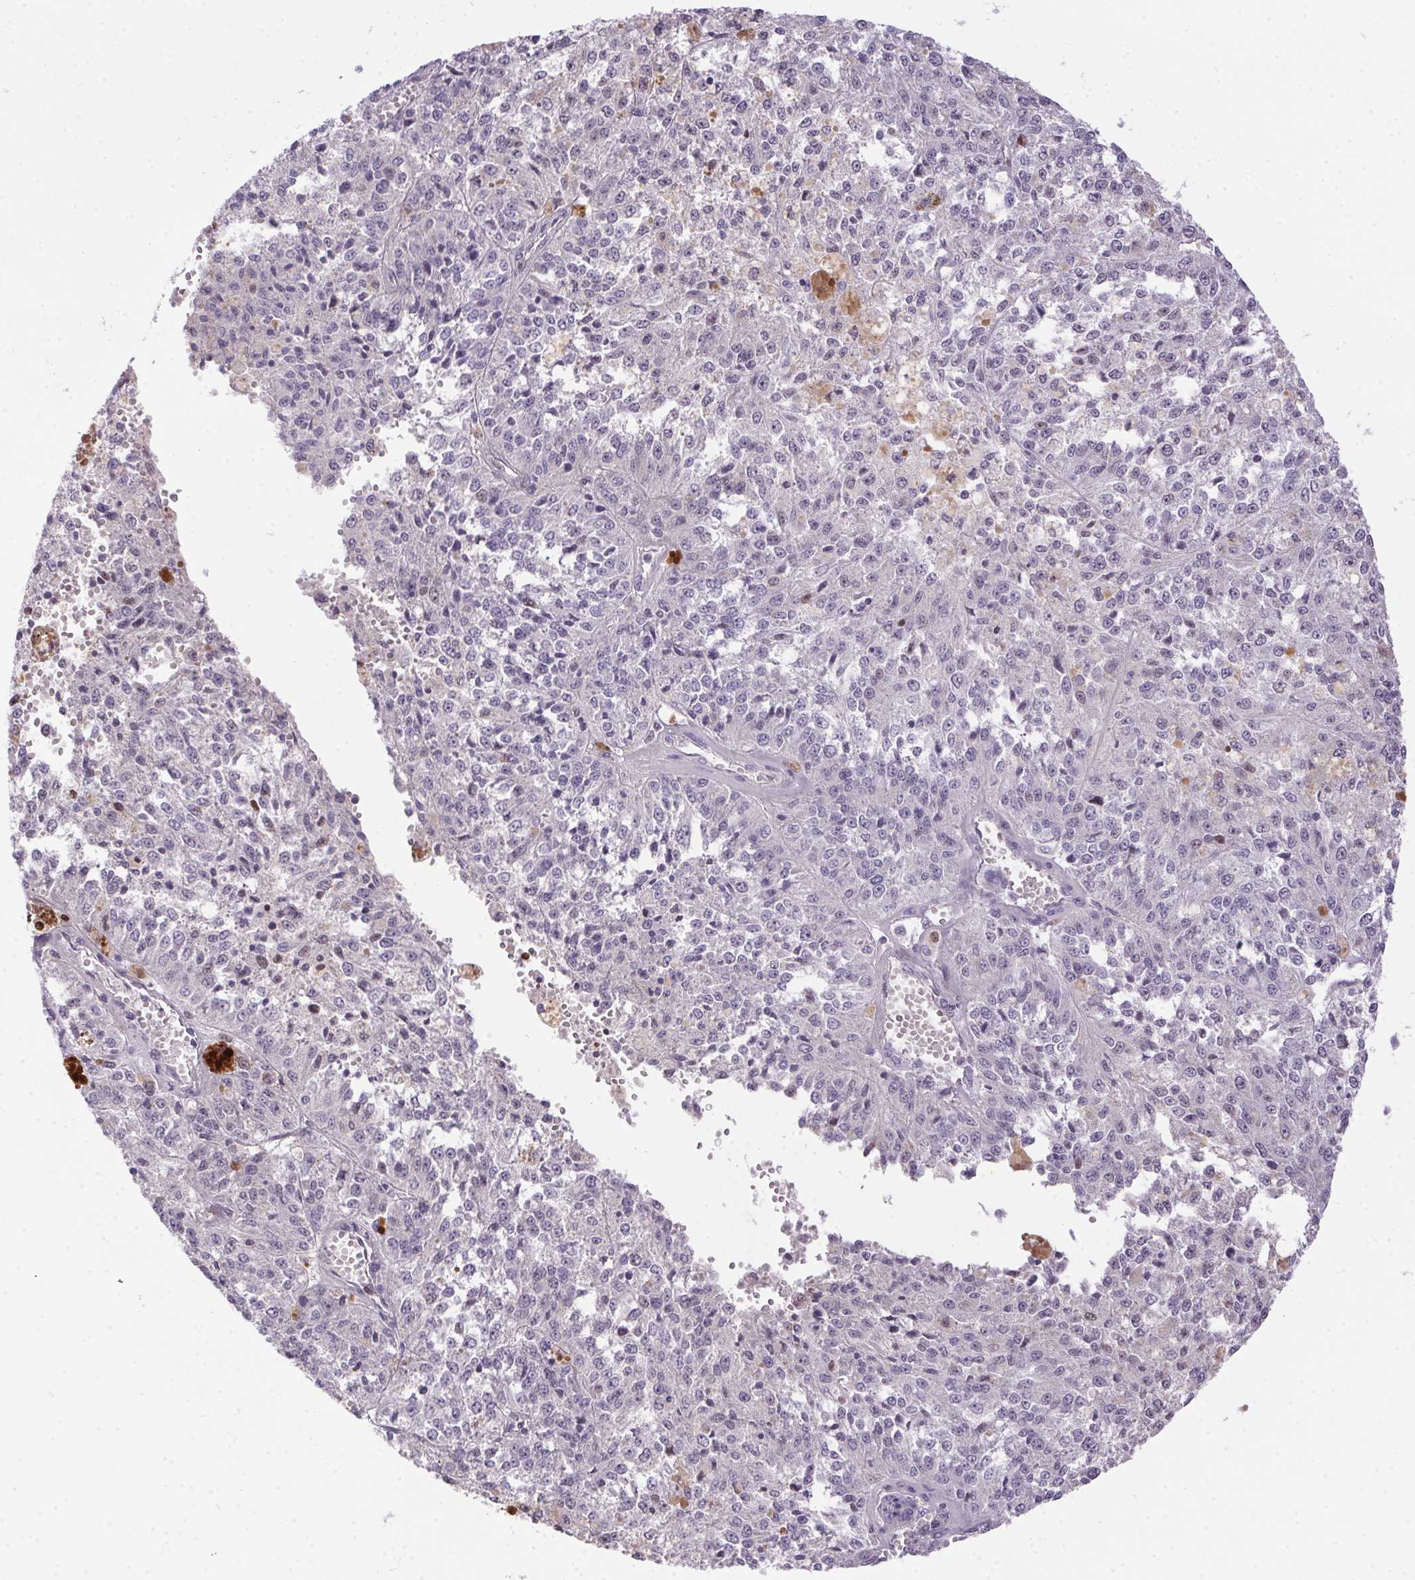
{"staining": {"intensity": "negative", "quantity": "none", "location": "none"}, "tissue": "melanoma", "cell_type": "Tumor cells", "image_type": "cancer", "snomed": [{"axis": "morphology", "description": "Malignant melanoma, Metastatic site"}, {"axis": "topography", "description": "Lymph node"}], "caption": "Immunohistochemistry (IHC) histopathology image of human malignant melanoma (metastatic site) stained for a protein (brown), which reveals no expression in tumor cells.", "gene": "SP9", "patient": {"sex": "female", "age": 64}}